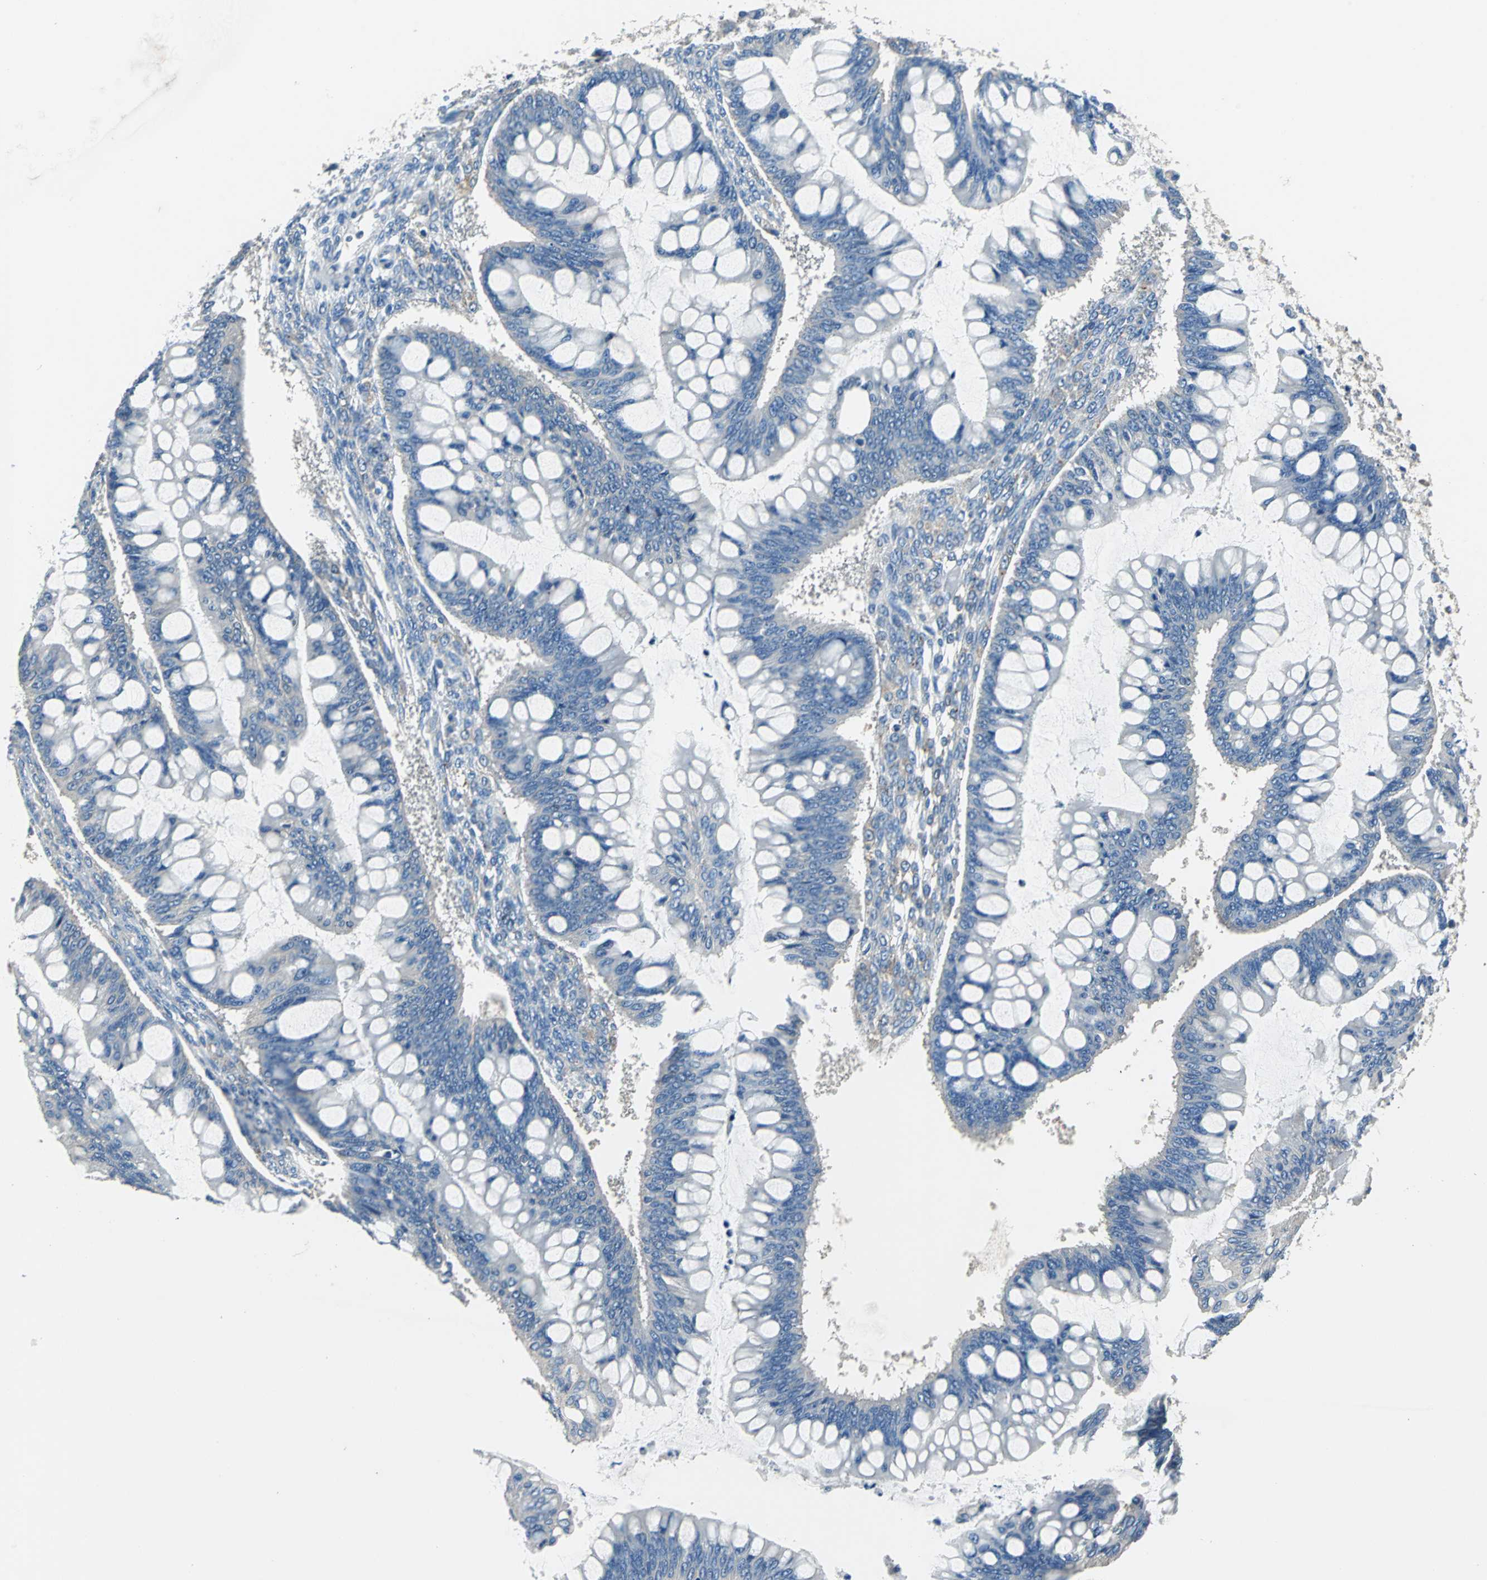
{"staining": {"intensity": "negative", "quantity": "none", "location": "none"}, "tissue": "ovarian cancer", "cell_type": "Tumor cells", "image_type": "cancer", "snomed": [{"axis": "morphology", "description": "Cystadenocarcinoma, mucinous, NOS"}, {"axis": "topography", "description": "Ovary"}], "caption": "Human ovarian mucinous cystadenocarcinoma stained for a protein using IHC displays no expression in tumor cells.", "gene": "PRKCA", "patient": {"sex": "female", "age": 73}}